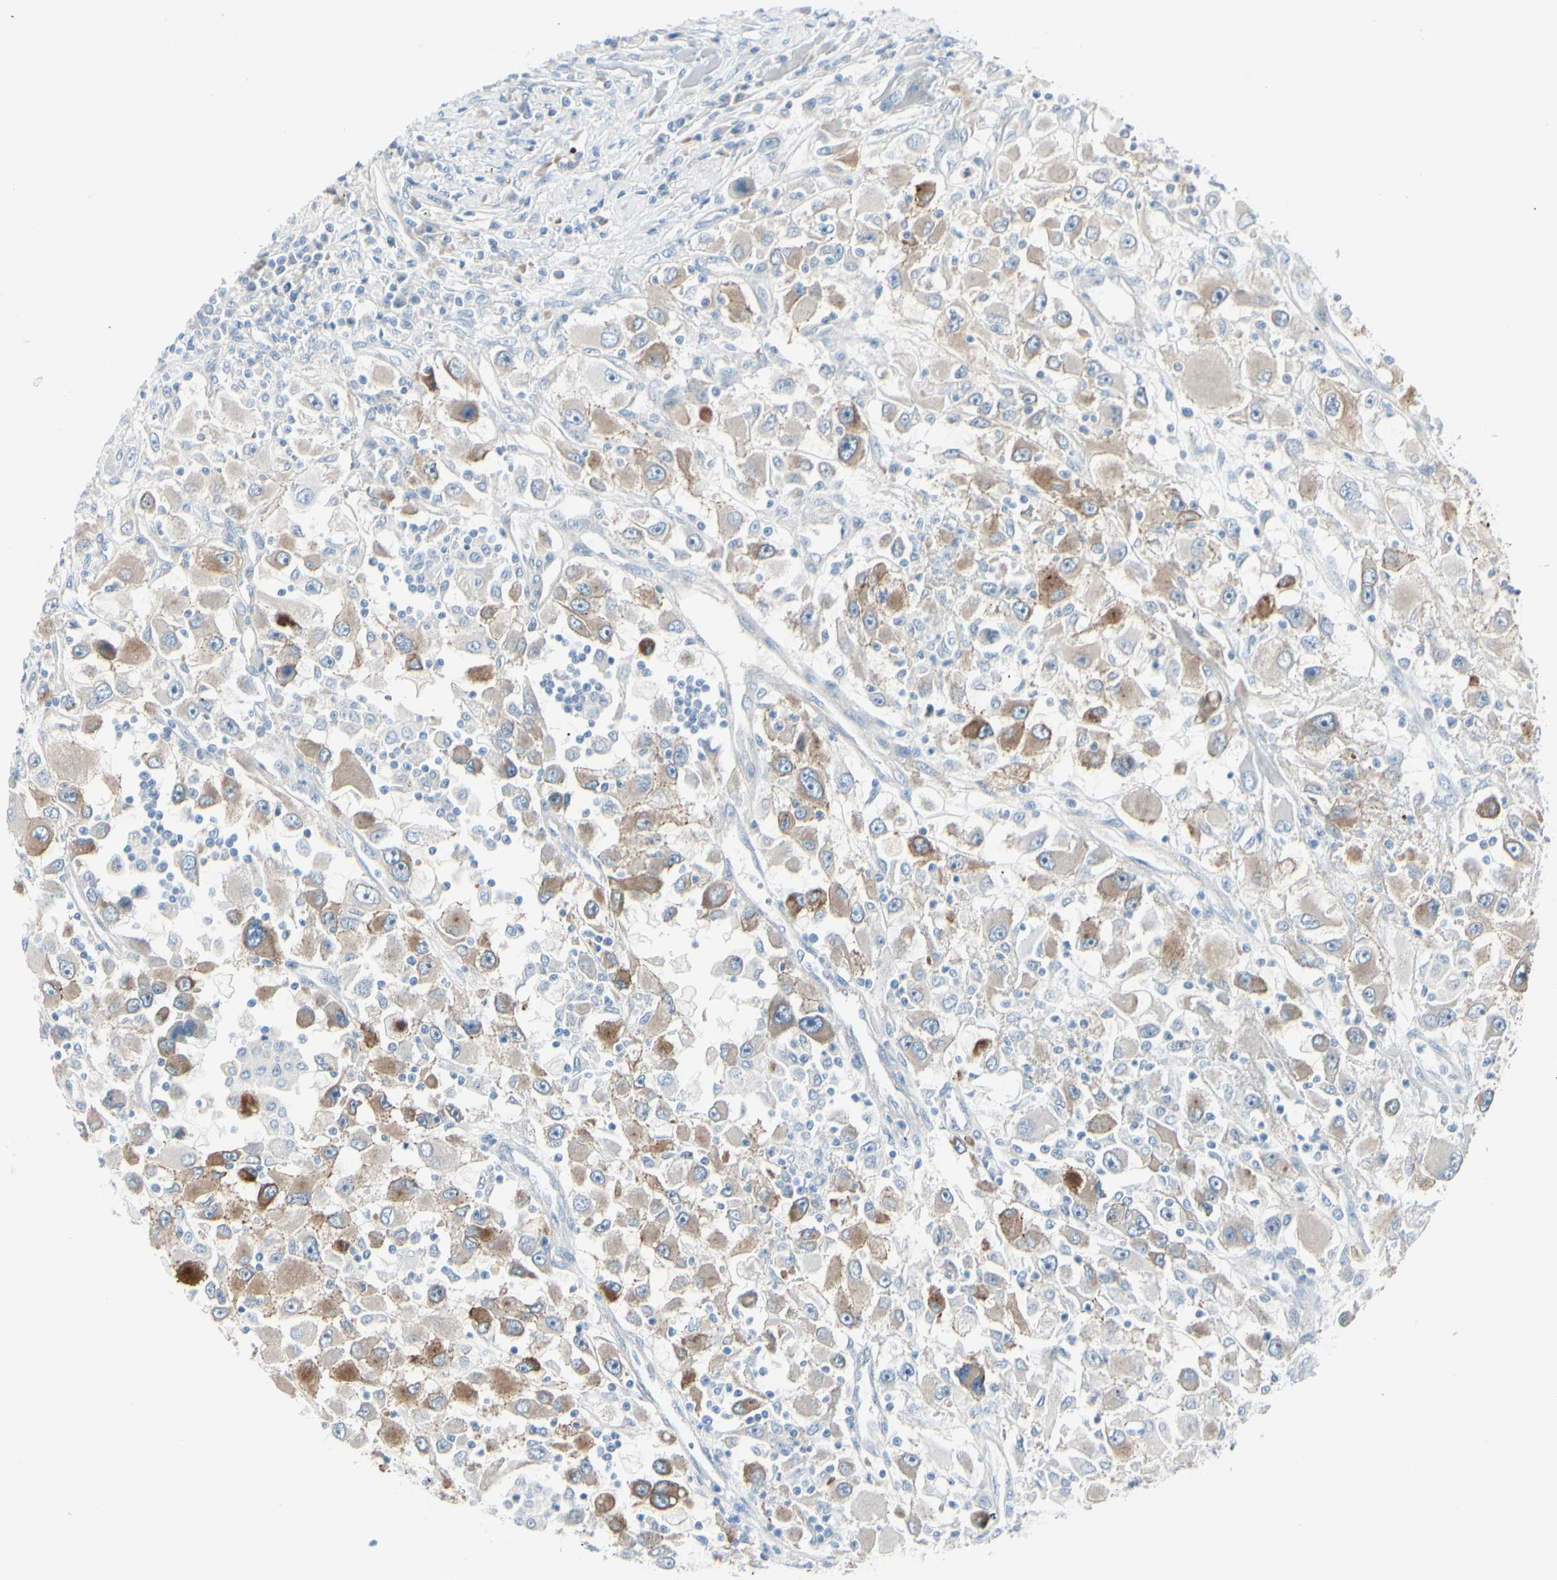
{"staining": {"intensity": "weak", "quantity": "25%-75%", "location": "cytoplasmic/membranous"}, "tissue": "renal cancer", "cell_type": "Tumor cells", "image_type": "cancer", "snomed": [{"axis": "morphology", "description": "Adenocarcinoma, NOS"}, {"axis": "topography", "description": "Kidney"}], "caption": "Human renal cancer (adenocarcinoma) stained for a protein (brown) displays weak cytoplasmic/membranous positive positivity in about 25%-75% of tumor cells.", "gene": "CDHR5", "patient": {"sex": "female", "age": 52}}